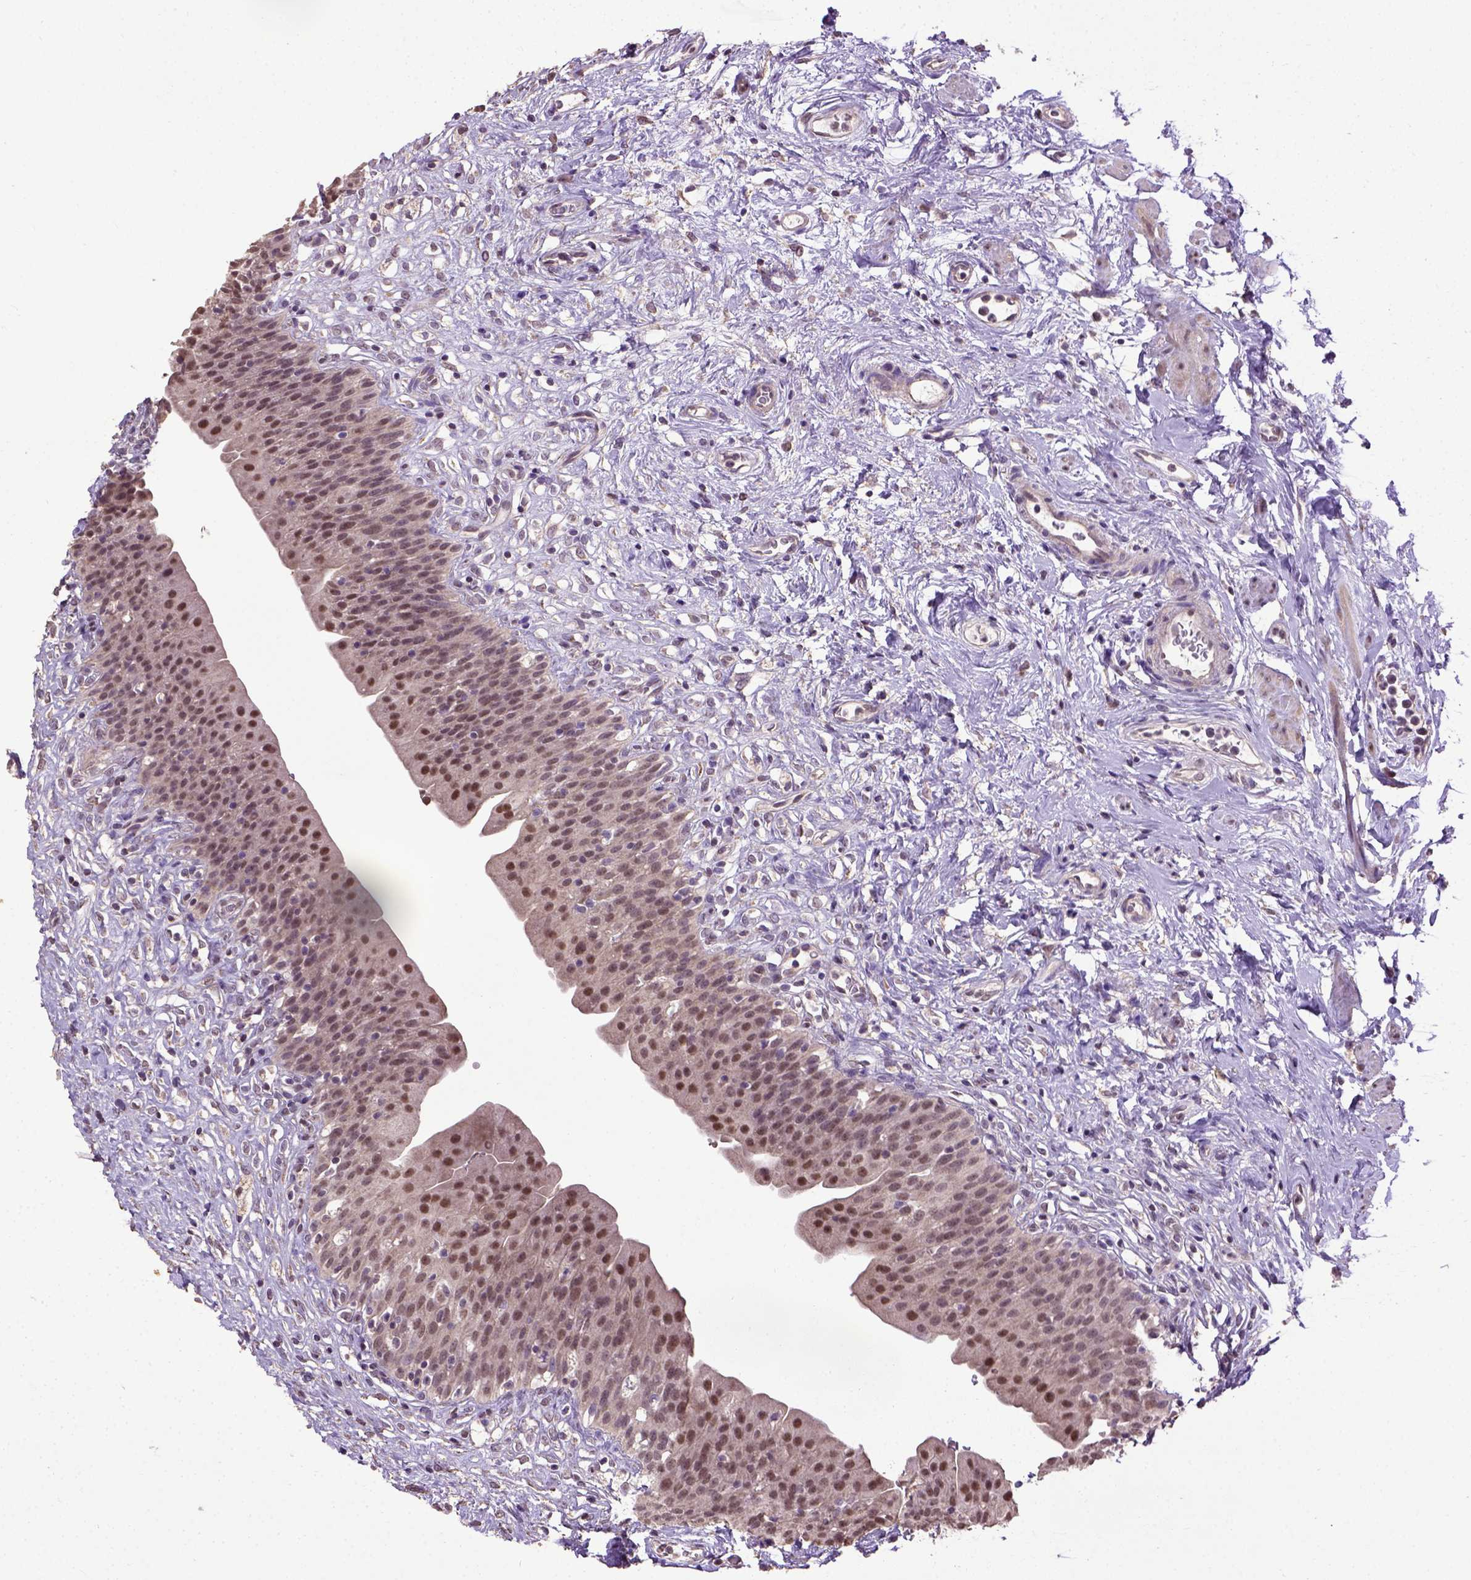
{"staining": {"intensity": "moderate", "quantity": ">75%", "location": "cytoplasmic/membranous,nuclear"}, "tissue": "urinary bladder", "cell_type": "Urothelial cells", "image_type": "normal", "snomed": [{"axis": "morphology", "description": "Normal tissue, NOS"}, {"axis": "topography", "description": "Urinary bladder"}], "caption": "Immunohistochemistry of benign human urinary bladder displays medium levels of moderate cytoplasmic/membranous,nuclear staining in approximately >75% of urothelial cells.", "gene": "UBA3", "patient": {"sex": "male", "age": 76}}